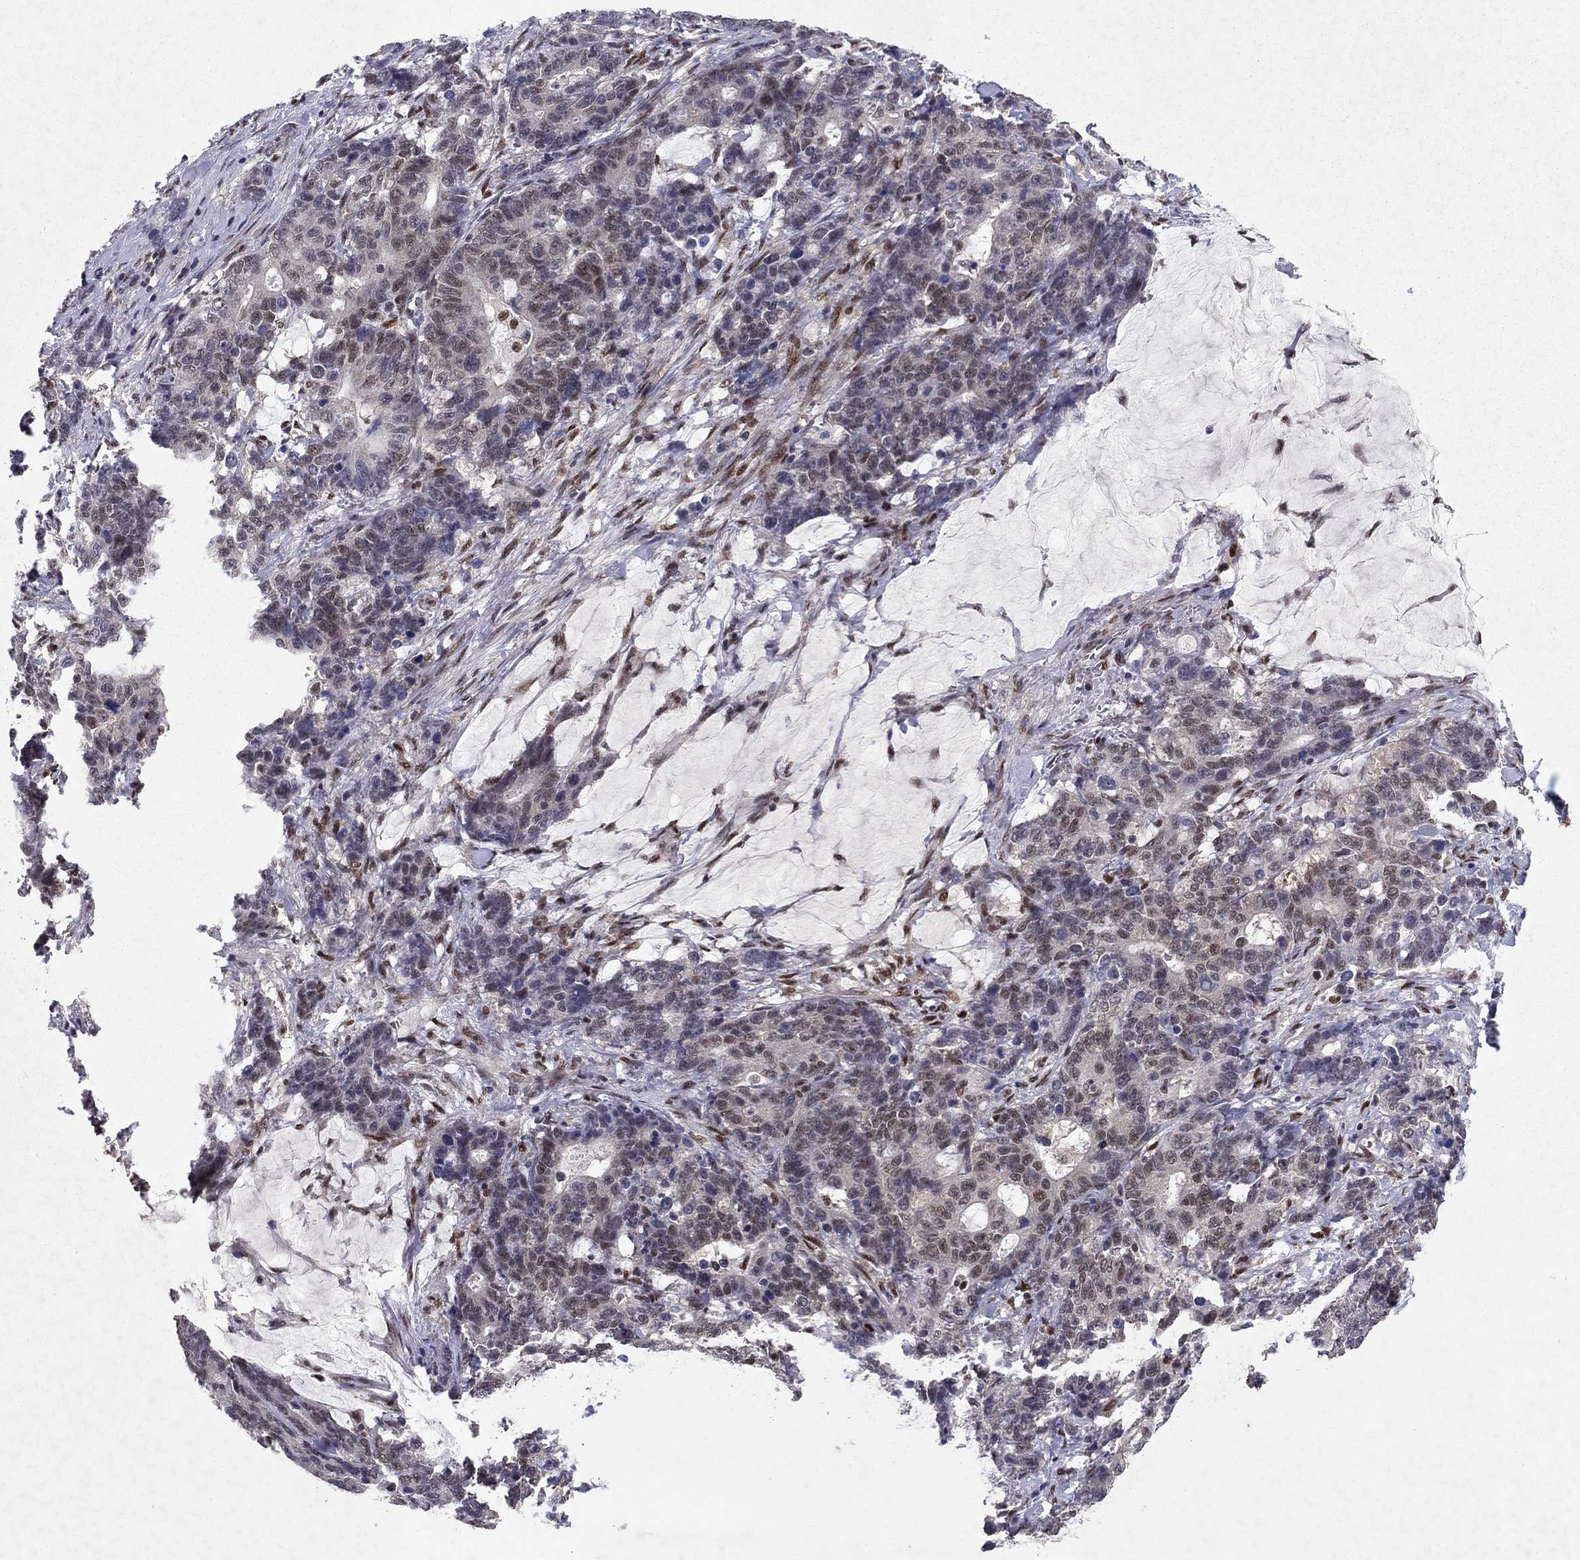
{"staining": {"intensity": "weak", "quantity": "<25%", "location": "nuclear"}, "tissue": "stomach cancer", "cell_type": "Tumor cells", "image_type": "cancer", "snomed": [{"axis": "morphology", "description": "Normal tissue, NOS"}, {"axis": "morphology", "description": "Adenocarcinoma, NOS"}, {"axis": "topography", "description": "Stomach"}], "caption": "Tumor cells show no significant expression in stomach cancer. (Brightfield microscopy of DAB IHC at high magnification).", "gene": "CRTC1", "patient": {"sex": "female", "age": 64}}